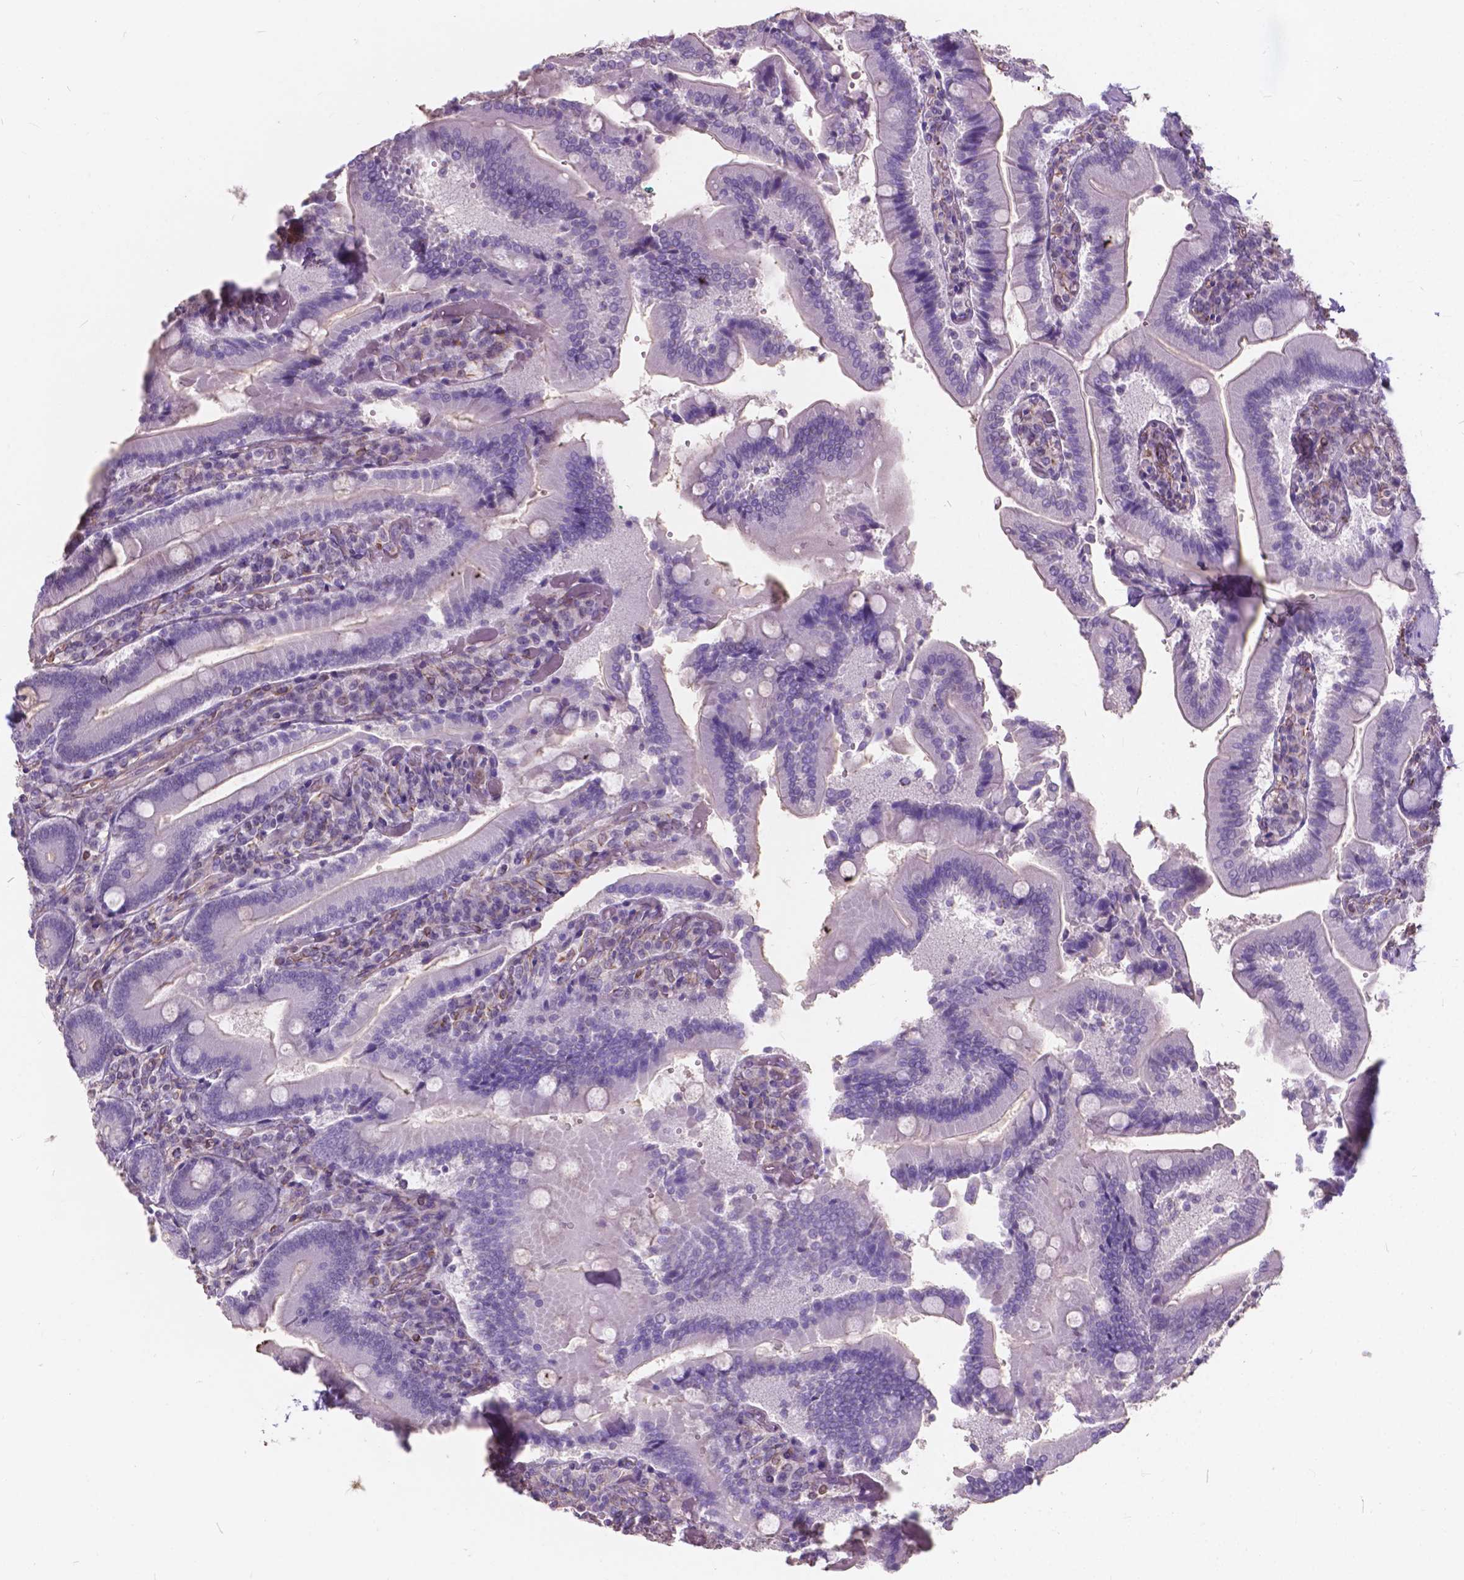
{"staining": {"intensity": "negative", "quantity": "none", "location": "none"}, "tissue": "duodenum", "cell_type": "Glandular cells", "image_type": "normal", "snomed": [{"axis": "morphology", "description": "Normal tissue, NOS"}, {"axis": "topography", "description": "Duodenum"}], "caption": "Immunohistochemical staining of unremarkable human duodenum exhibits no significant positivity in glandular cells.", "gene": "AMOT", "patient": {"sex": "female", "age": 62}}